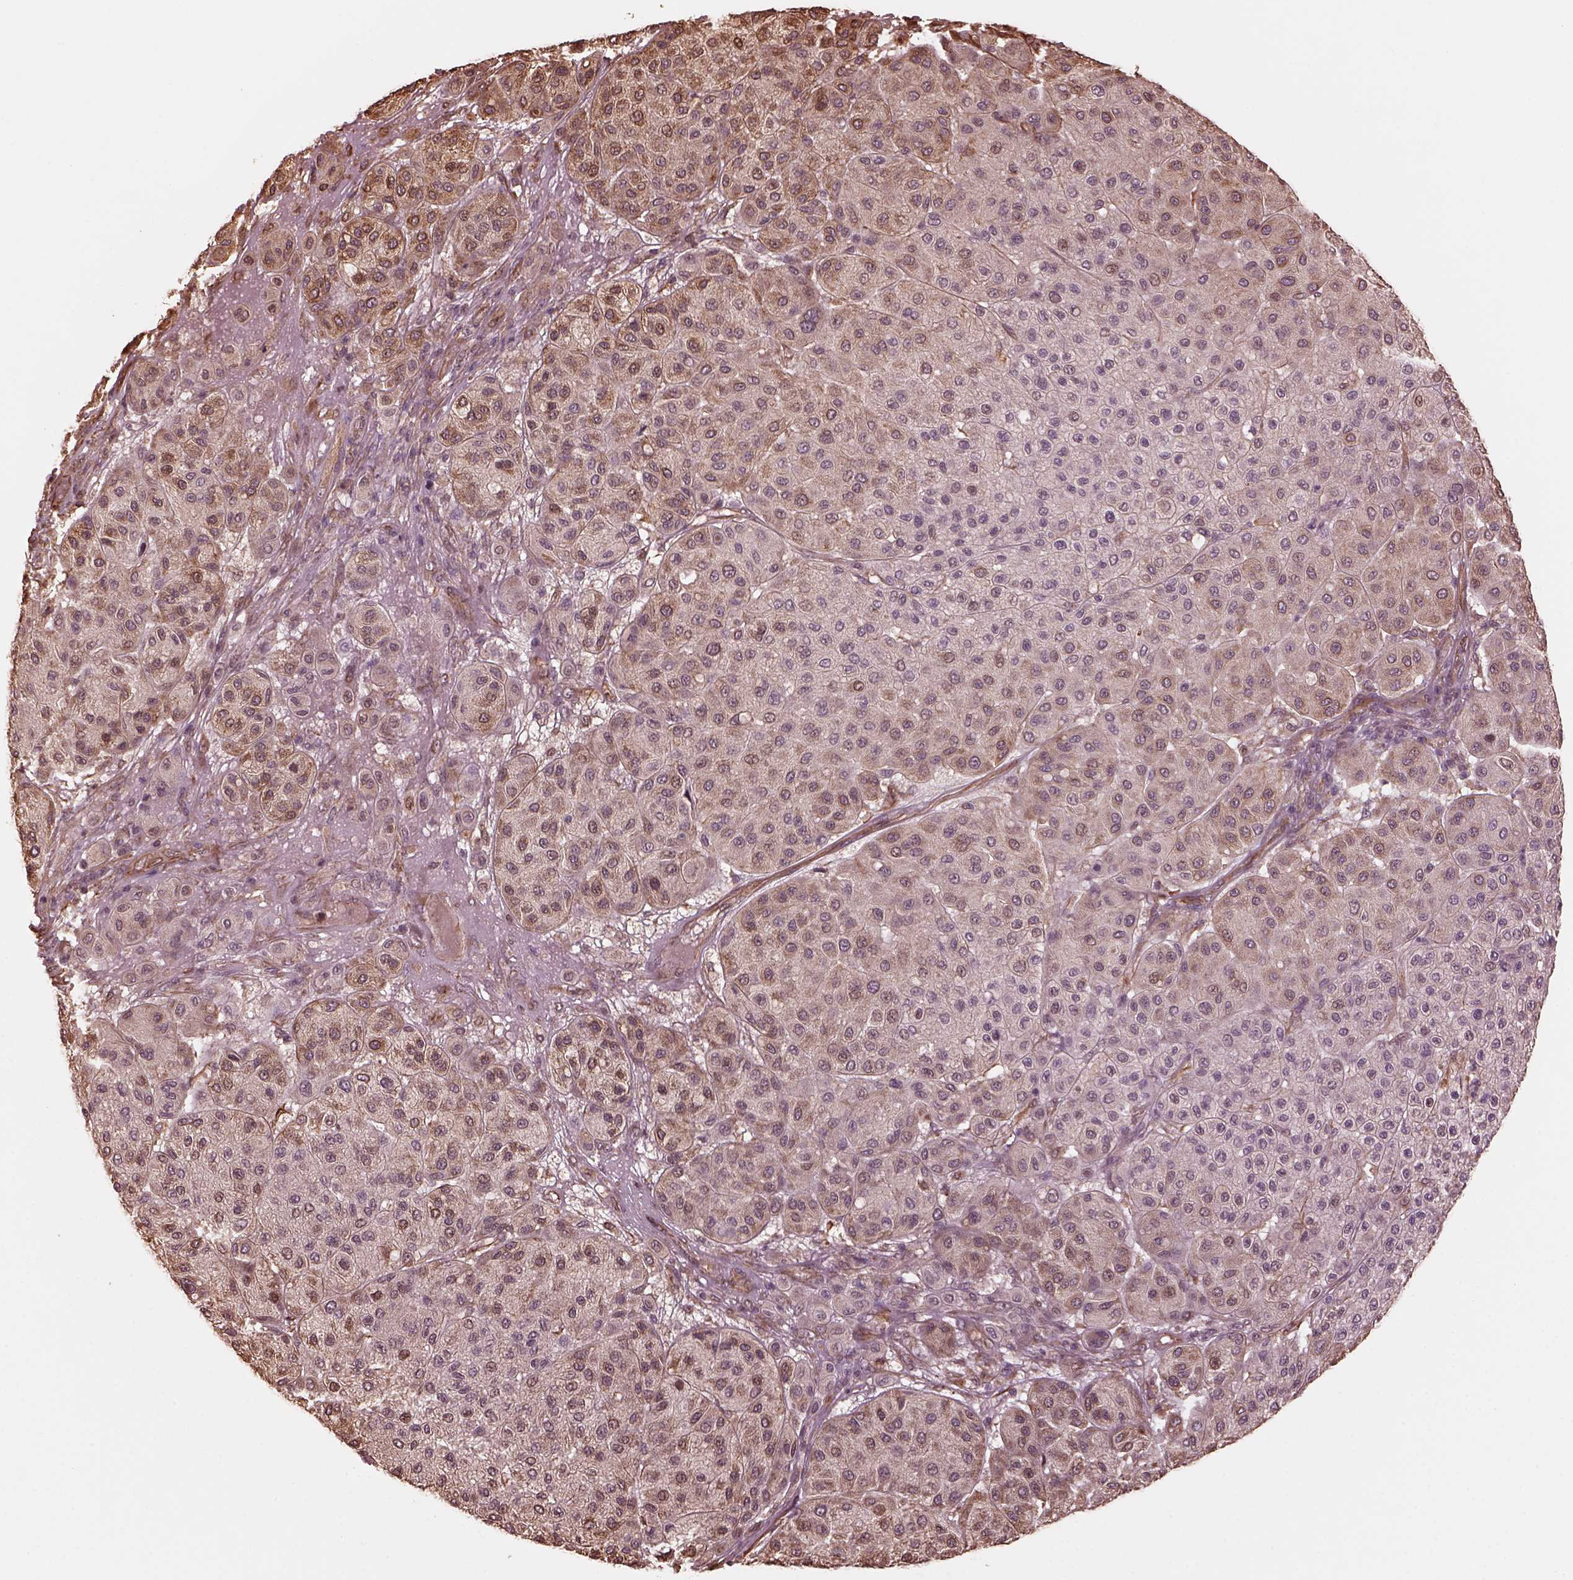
{"staining": {"intensity": "weak", "quantity": "25%-75%", "location": "cytoplasmic/membranous"}, "tissue": "melanoma", "cell_type": "Tumor cells", "image_type": "cancer", "snomed": [{"axis": "morphology", "description": "Malignant melanoma, Metastatic site"}, {"axis": "topography", "description": "Smooth muscle"}], "caption": "Protein analysis of melanoma tissue demonstrates weak cytoplasmic/membranous expression in about 25%-75% of tumor cells.", "gene": "GTPBP1", "patient": {"sex": "male", "age": 41}}